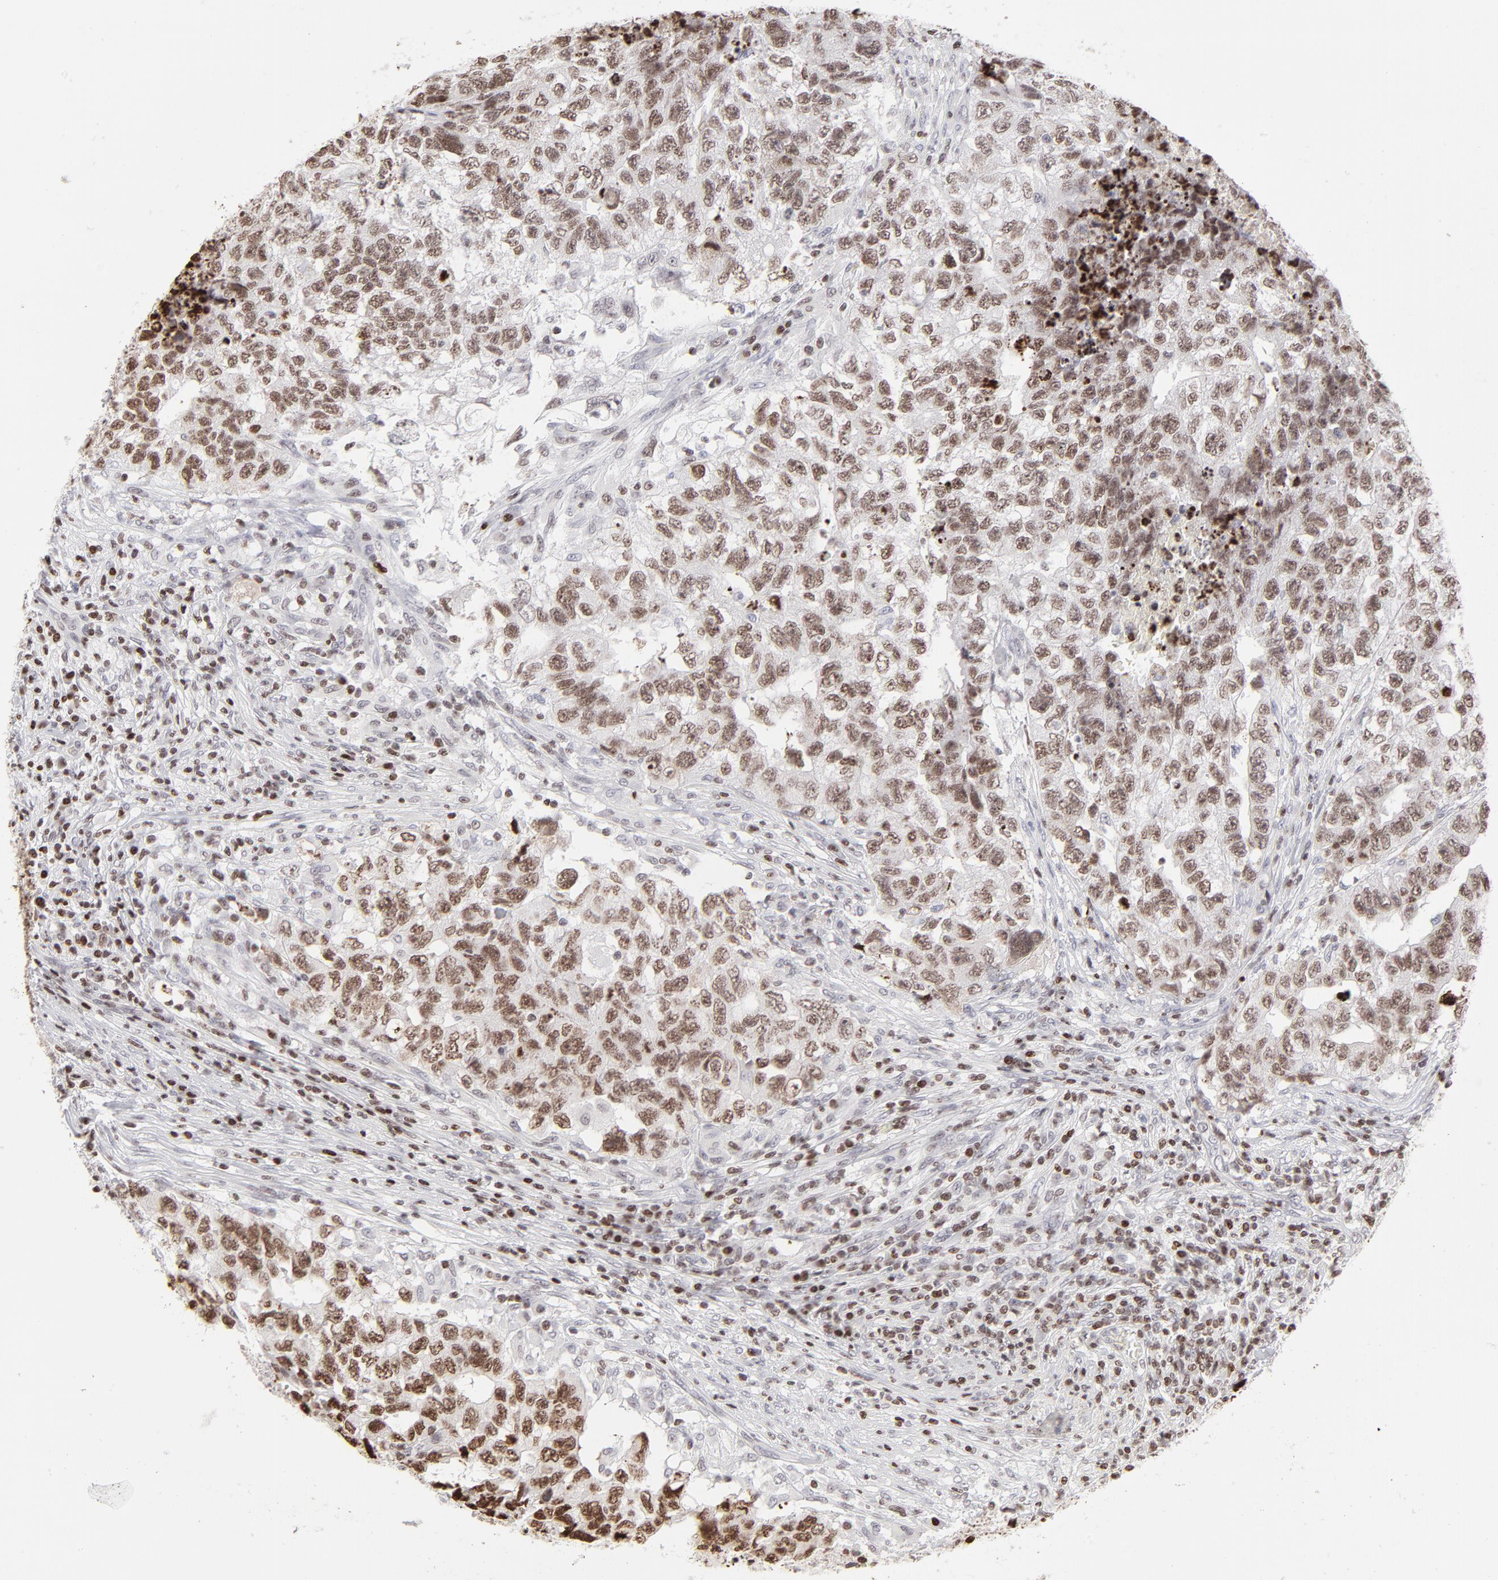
{"staining": {"intensity": "strong", "quantity": ">75%", "location": "nuclear"}, "tissue": "testis cancer", "cell_type": "Tumor cells", "image_type": "cancer", "snomed": [{"axis": "morphology", "description": "Carcinoma, Embryonal, NOS"}, {"axis": "topography", "description": "Testis"}], "caption": "Immunohistochemical staining of testis embryonal carcinoma demonstrates high levels of strong nuclear protein positivity in approximately >75% of tumor cells. The staining was performed using DAB (3,3'-diaminobenzidine) to visualize the protein expression in brown, while the nuclei were stained in blue with hematoxylin (Magnification: 20x).", "gene": "PARP1", "patient": {"sex": "male", "age": 21}}